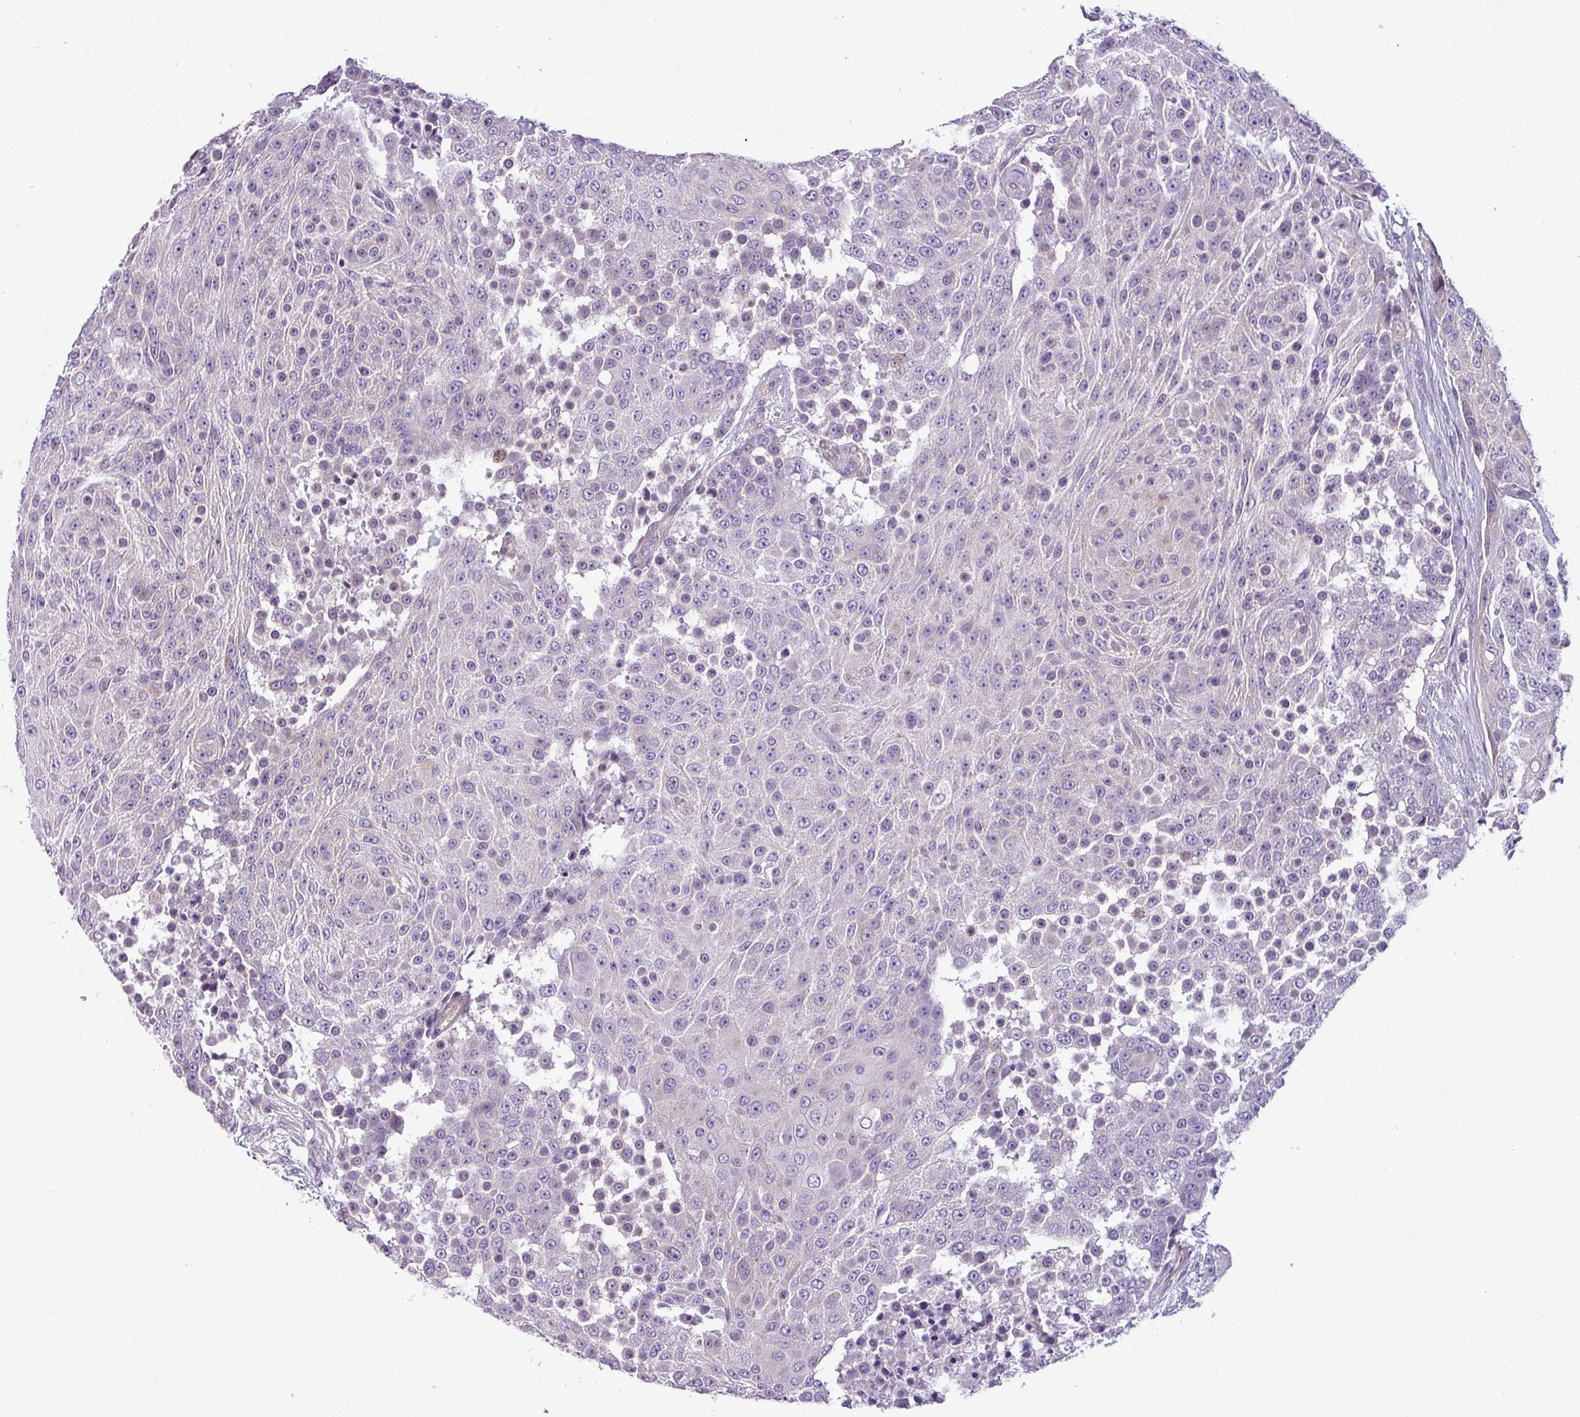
{"staining": {"intensity": "weak", "quantity": "<25%", "location": "cytoplasmic/membranous"}, "tissue": "urothelial cancer", "cell_type": "Tumor cells", "image_type": "cancer", "snomed": [{"axis": "morphology", "description": "Urothelial carcinoma, High grade"}, {"axis": "topography", "description": "Urinary bladder"}], "caption": "Human urothelial carcinoma (high-grade) stained for a protein using immunohistochemistry (IHC) reveals no positivity in tumor cells.", "gene": "TOR1AIP2", "patient": {"sex": "female", "age": 63}}